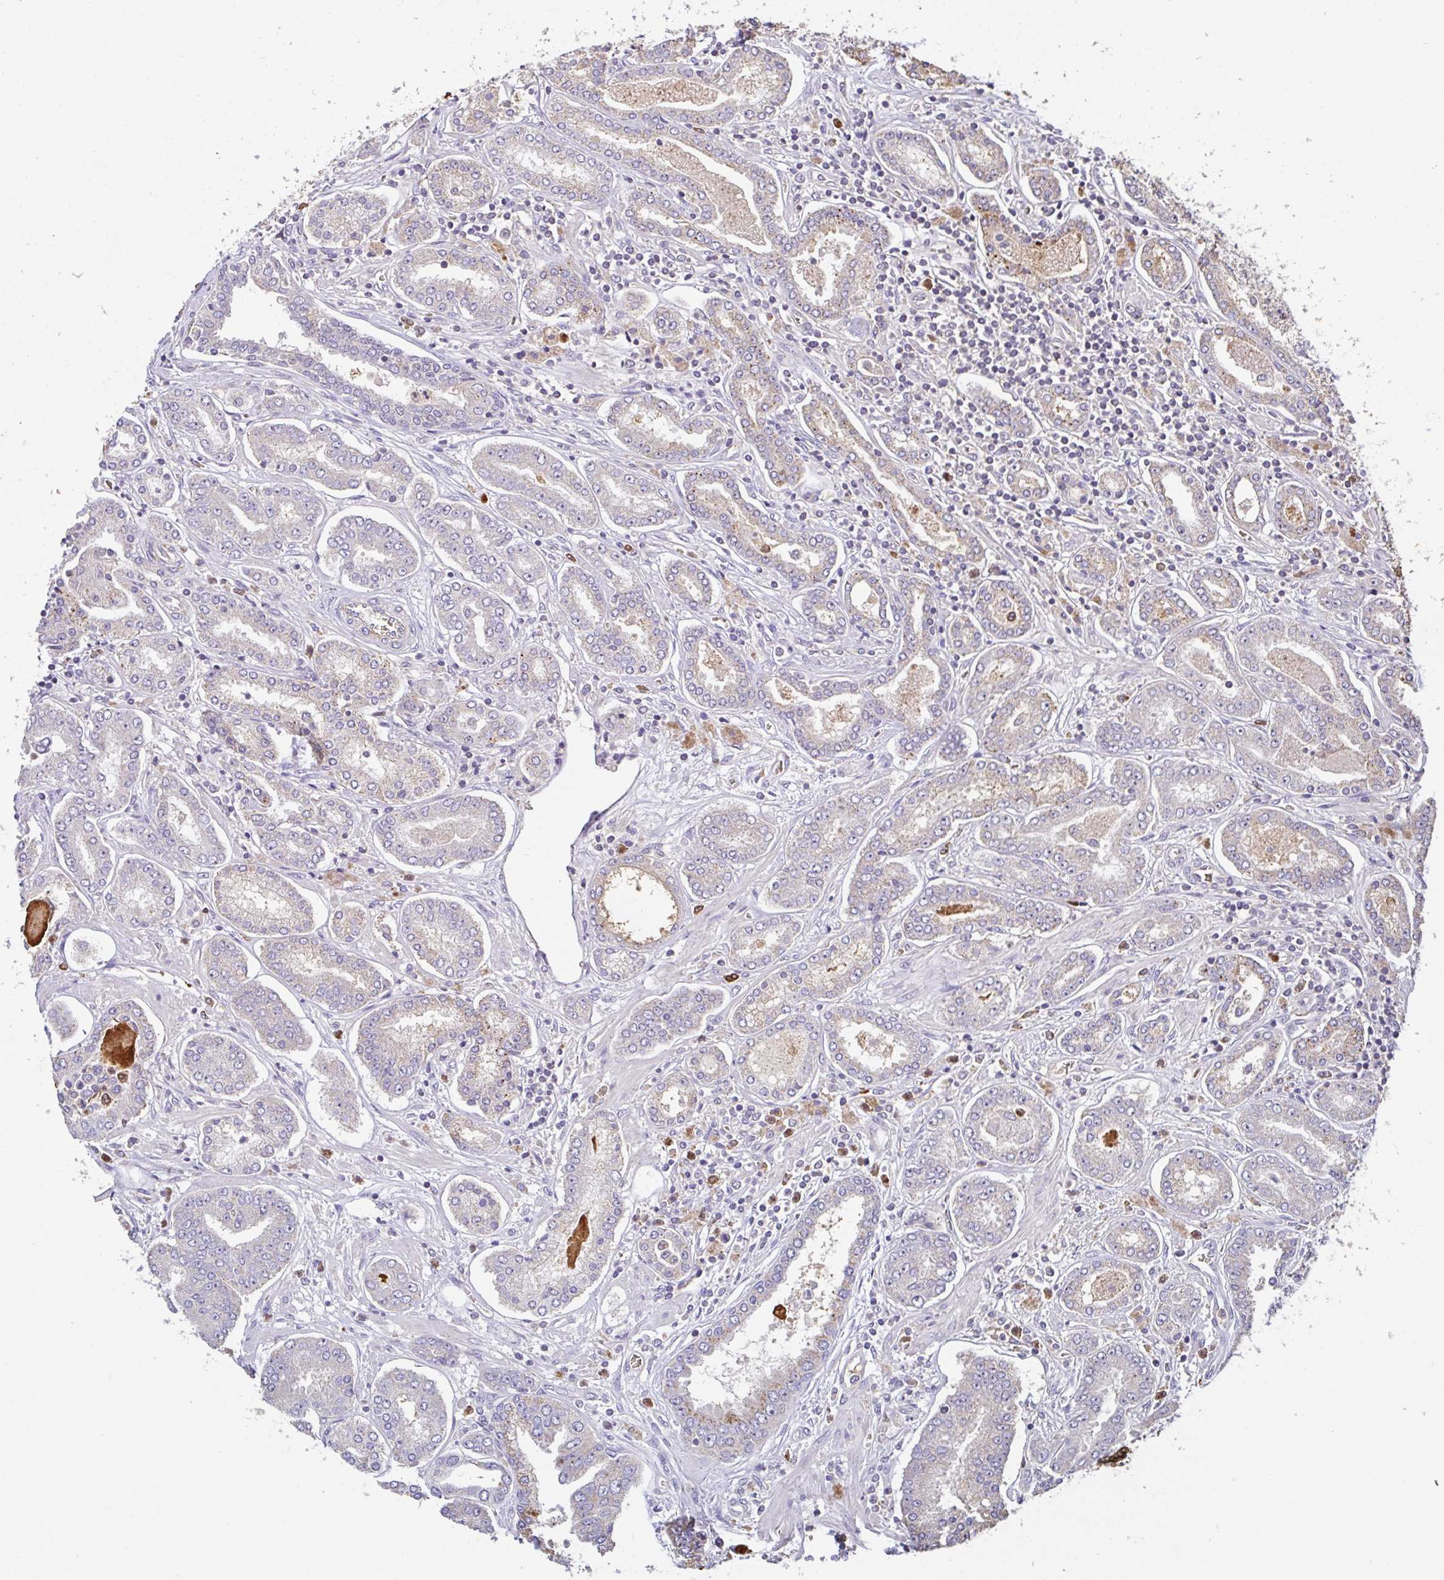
{"staining": {"intensity": "negative", "quantity": "none", "location": "none"}, "tissue": "prostate cancer", "cell_type": "Tumor cells", "image_type": "cancer", "snomed": [{"axis": "morphology", "description": "Adenocarcinoma, High grade"}, {"axis": "topography", "description": "Prostate"}], "caption": "There is no significant positivity in tumor cells of prostate cancer.", "gene": "C1QTNF9B", "patient": {"sex": "male", "age": 72}}